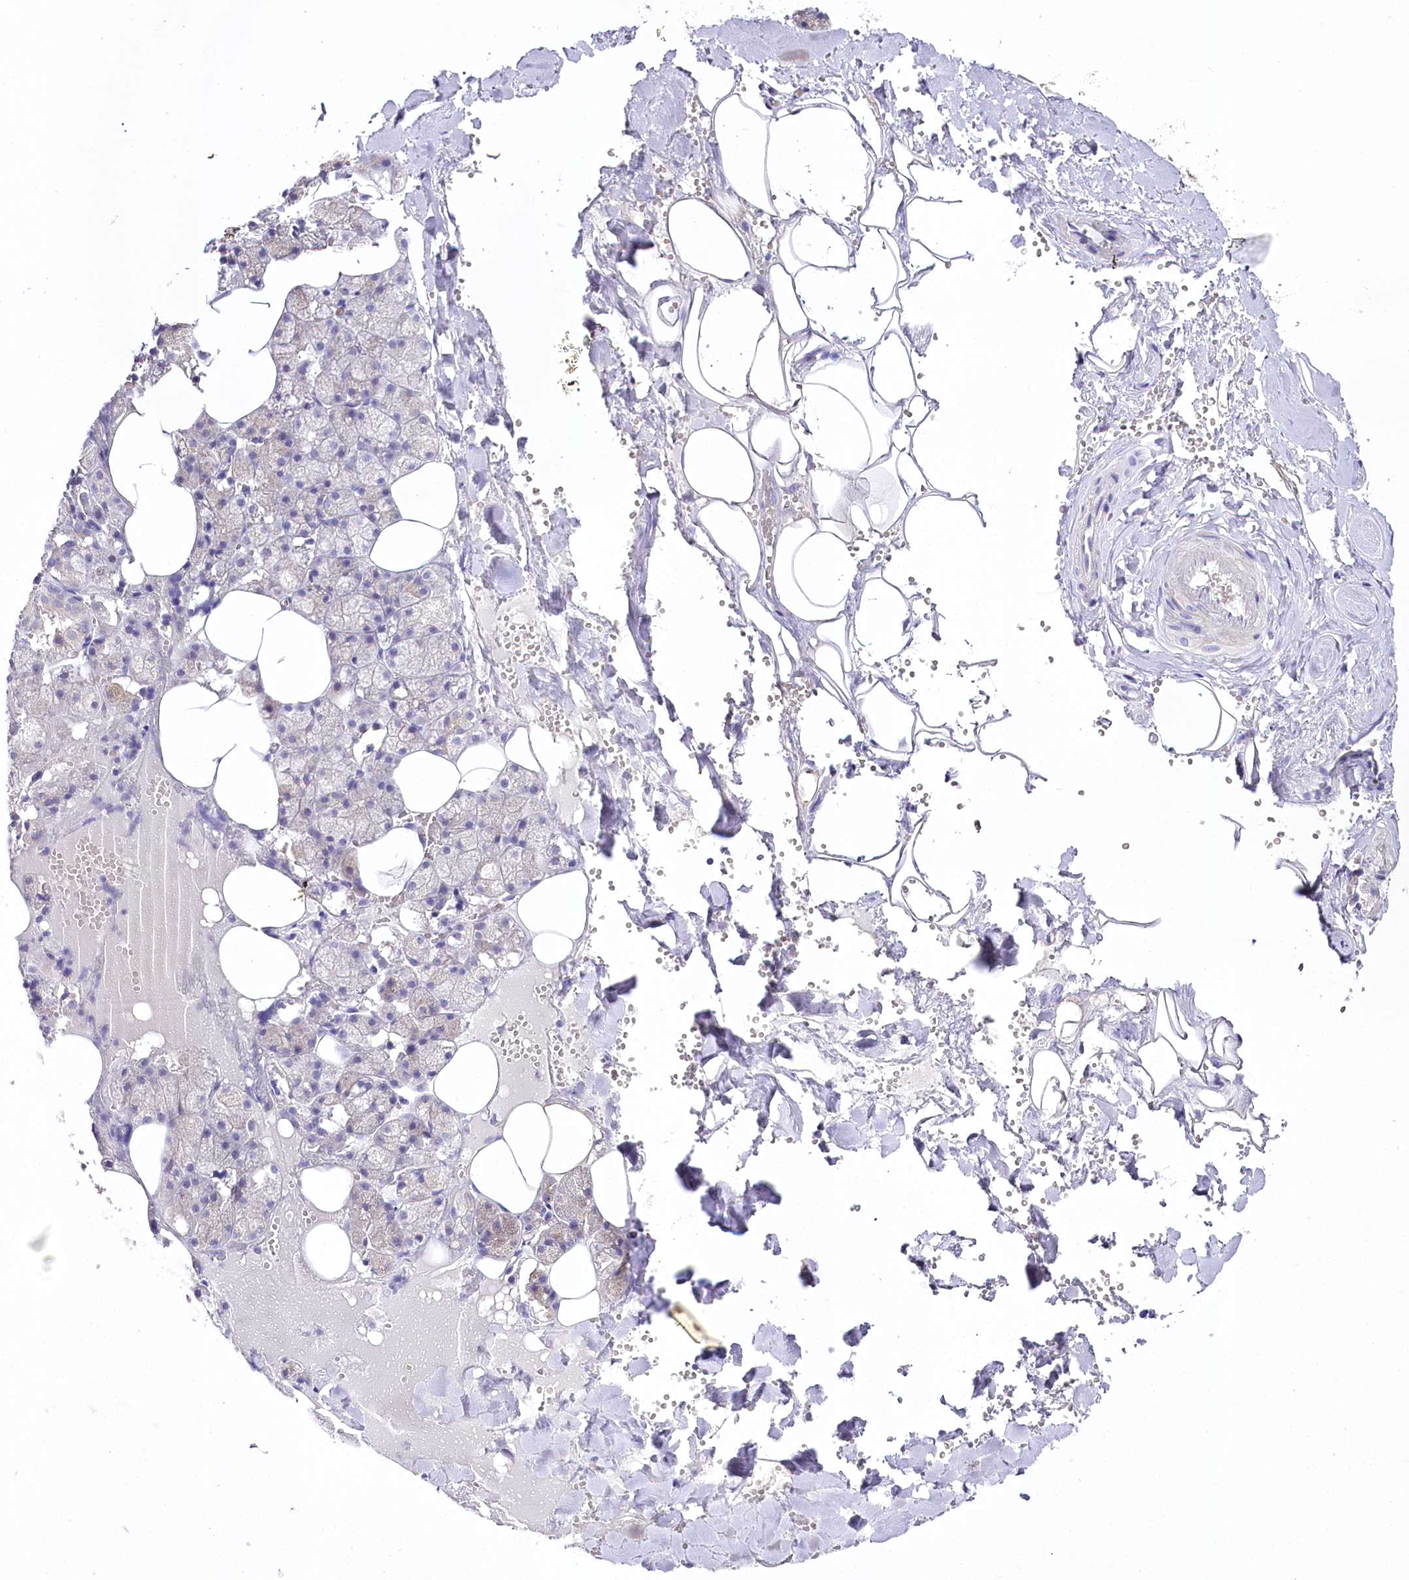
{"staining": {"intensity": "moderate", "quantity": "<25%", "location": "cytoplasmic/membranous"}, "tissue": "salivary gland", "cell_type": "Glandular cells", "image_type": "normal", "snomed": [{"axis": "morphology", "description": "Normal tissue, NOS"}, {"axis": "topography", "description": "Salivary gland"}], "caption": "A micrograph of salivary gland stained for a protein shows moderate cytoplasmic/membranous brown staining in glandular cells. The protein of interest is stained brown, and the nuclei are stained in blue (DAB (3,3'-diaminobenzidine) IHC with brightfield microscopy, high magnification).", "gene": "MYOZ1", "patient": {"sex": "male", "age": 62}}